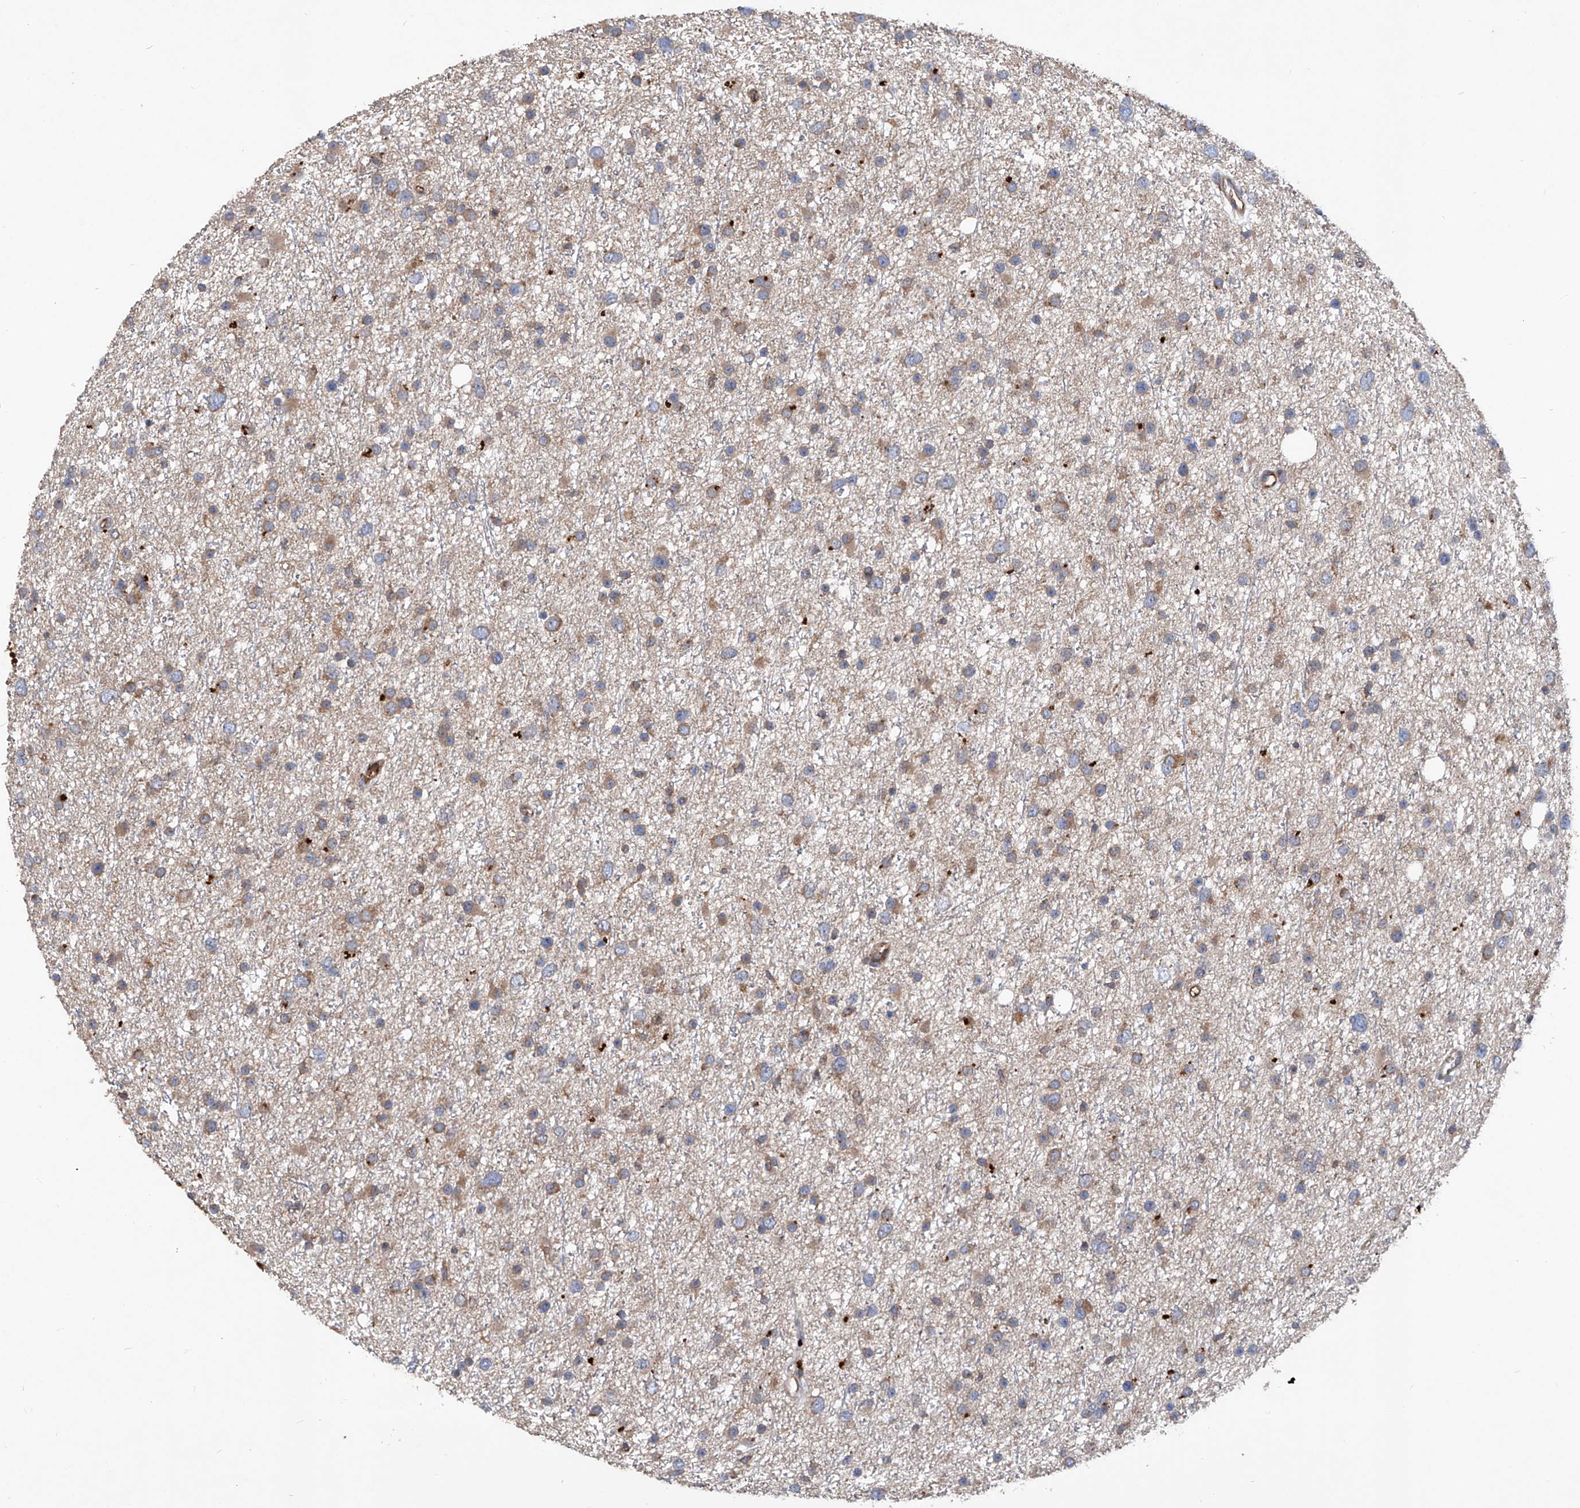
{"staining": {"intensity": "weak", "quantity": "25%-75%", "location": "cytoplasmic/membranous"}, "tissue": "glioma", "cell_type": "Tumor cells", "image_type": "cancer", "snomed": [{"axis": "morphology", "description": "Glioma, malignant, Low grade"}, {"axis": "topography", "description": "Cerebral cortex"}], "caption": "Immunohistochemistry (IHC) of glioma shows low levels of weak cytoplasmic/membranous positivity in about 25%-75% of tumor cells. (DAB (3,3'-diaminobenzidine) IHC with brightfield microscopy, high magnification).", "gene": "ASCC3", "patient": {"sex": "female", "age": 39}}